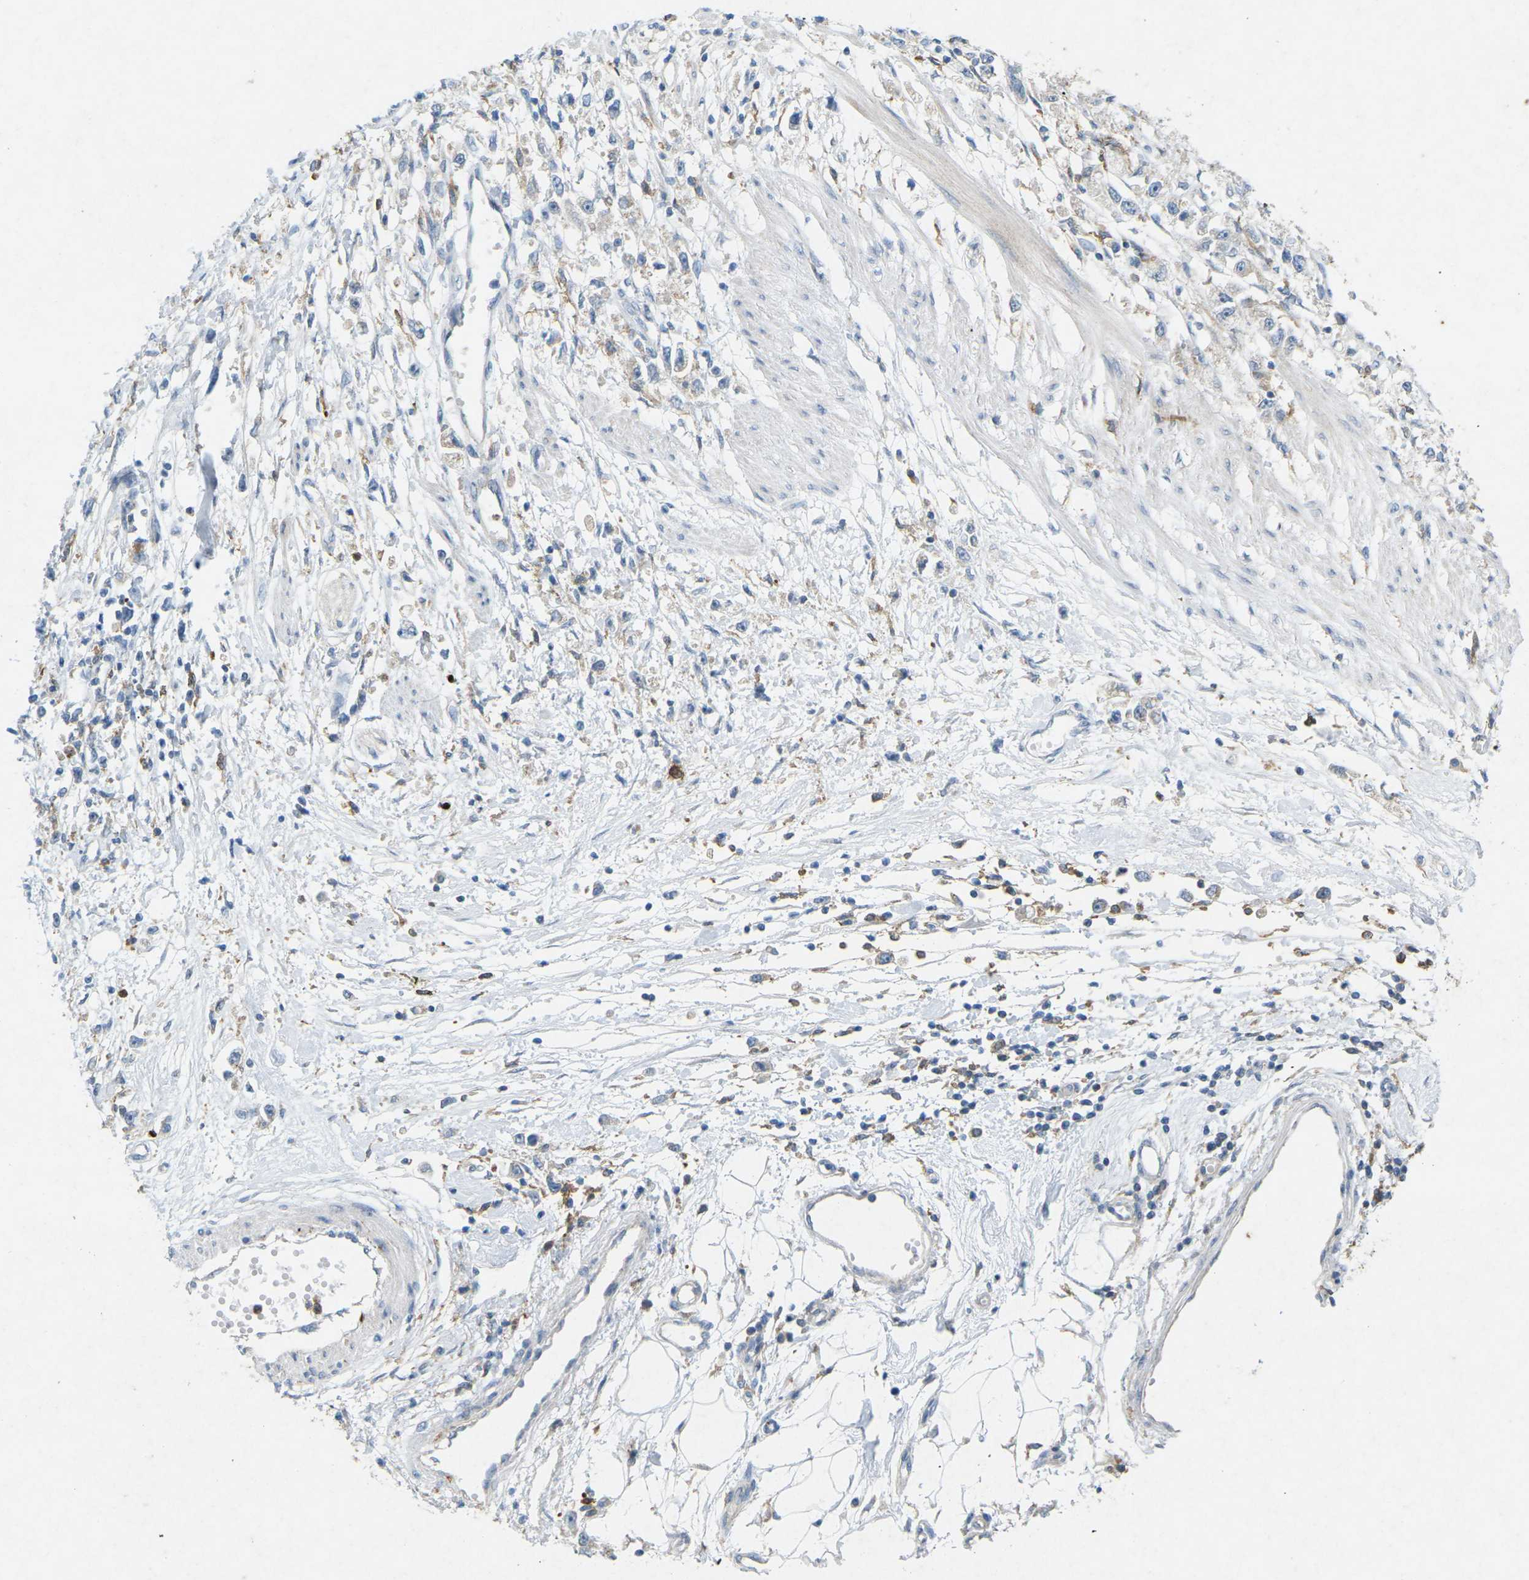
{"staining": {"intensity": "negative", "quantity": "none", "location": "none"}, "tissue": "stomach cancer", "cell_type": "Tumor cells", "image_type": "cancer", "snomed": [{"axis": "morphology", "description": "Adenocarcinoma, NOS"}, {"axis": "topography", "description": "Stomach"}], "caption": "This is an immunohistochemistry (IHC) histopathology image of adenocarcinoma (stomach). There is no positivity in tumor cells.", "gene": "STK11", "patient": {"sex": "female", "age": 59}}